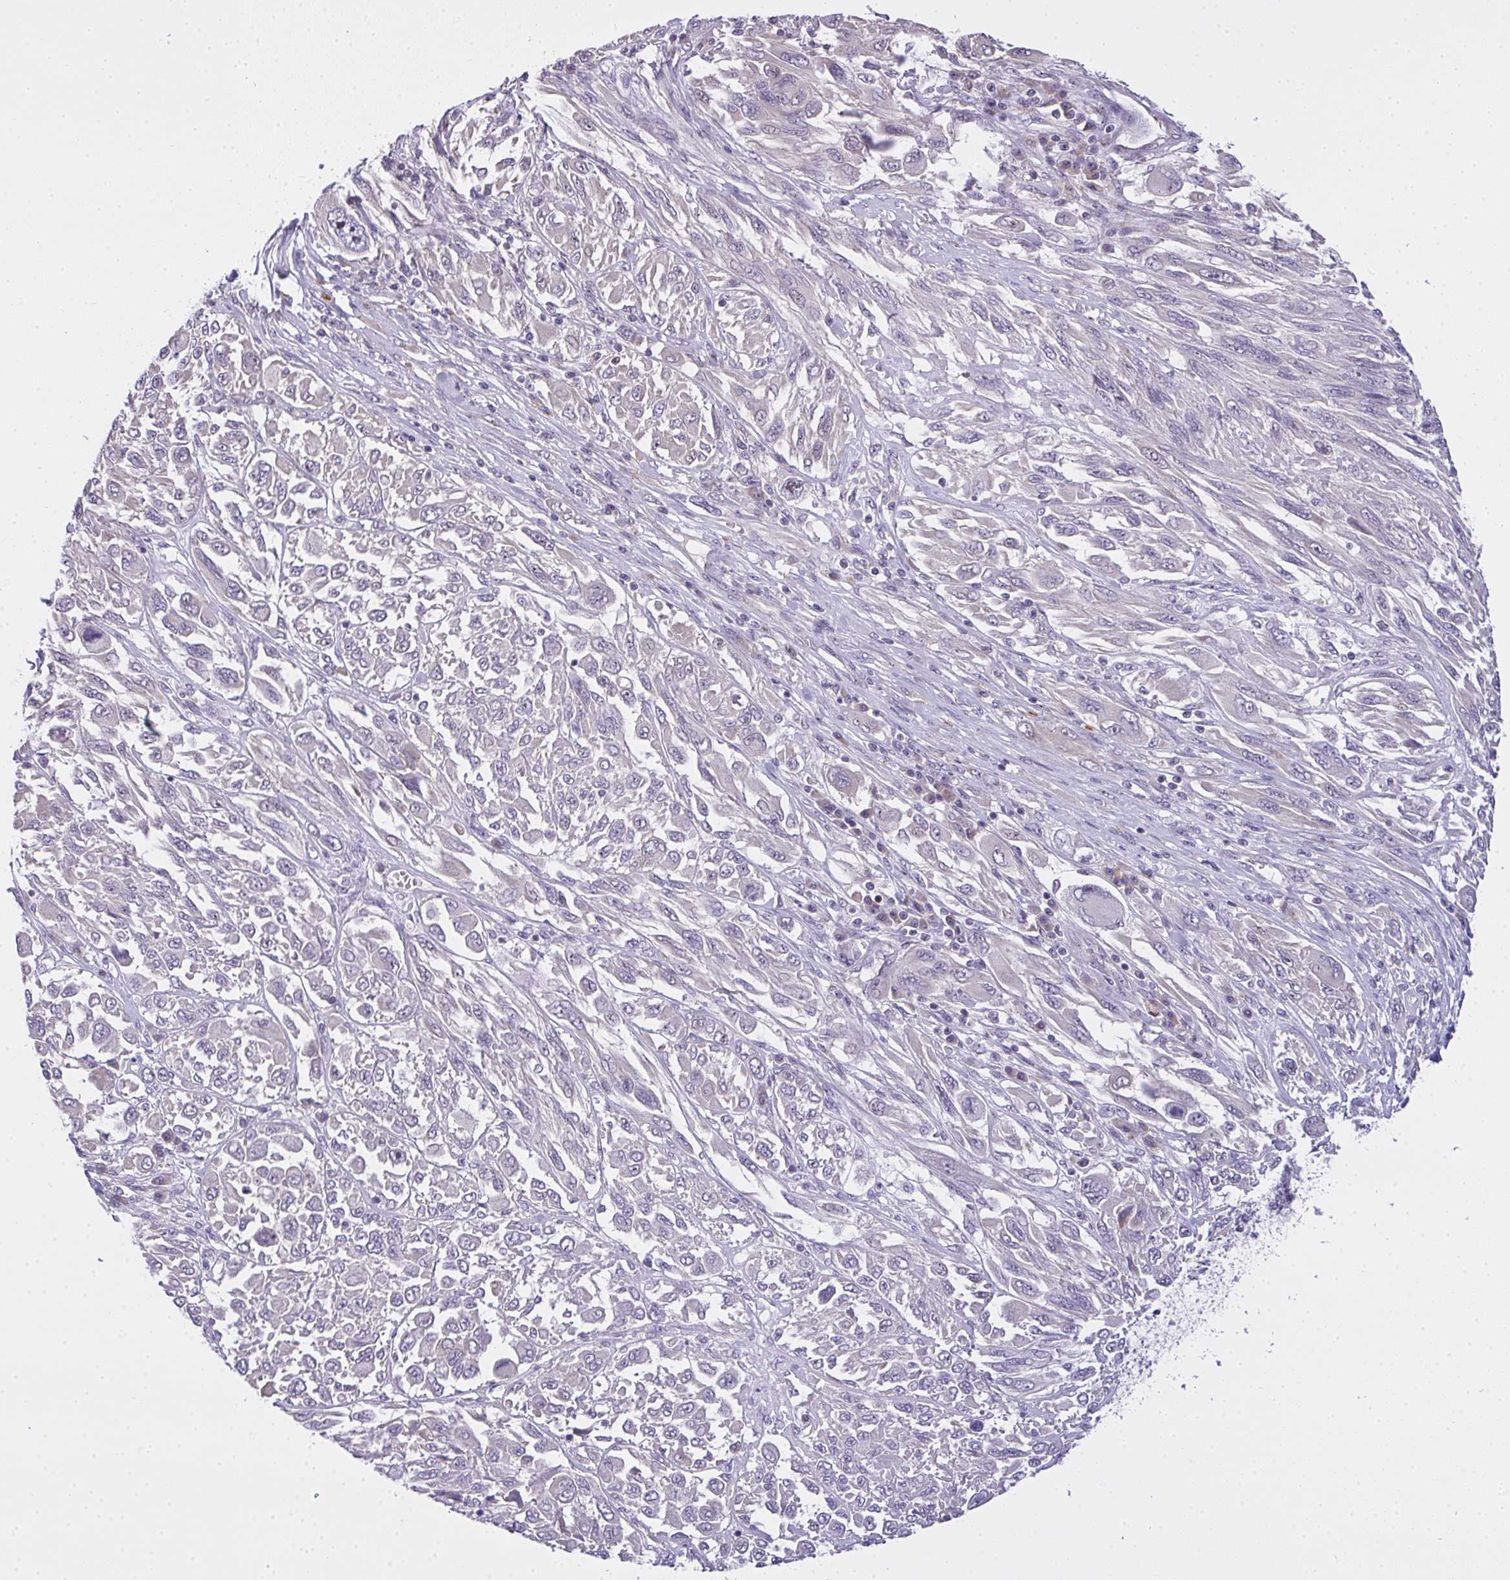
{"staining": {"intensity": "negative", "quantity": "none", "location": "none"}, "tissue": "melanoma", "cell_type": "Tumor cells", "image_type": "cancer", "snomed": [{"axis": "morphology", "description": "Malignant melanoma, NOS"}, {"axis": "topography", "description": "Skin"}], "caption": "Micrograph shows no significant protein expression in tumor cells of malignant melanoma.", "gene": "NT5C1A", "patient": {"sex": "female", "age": 91}}